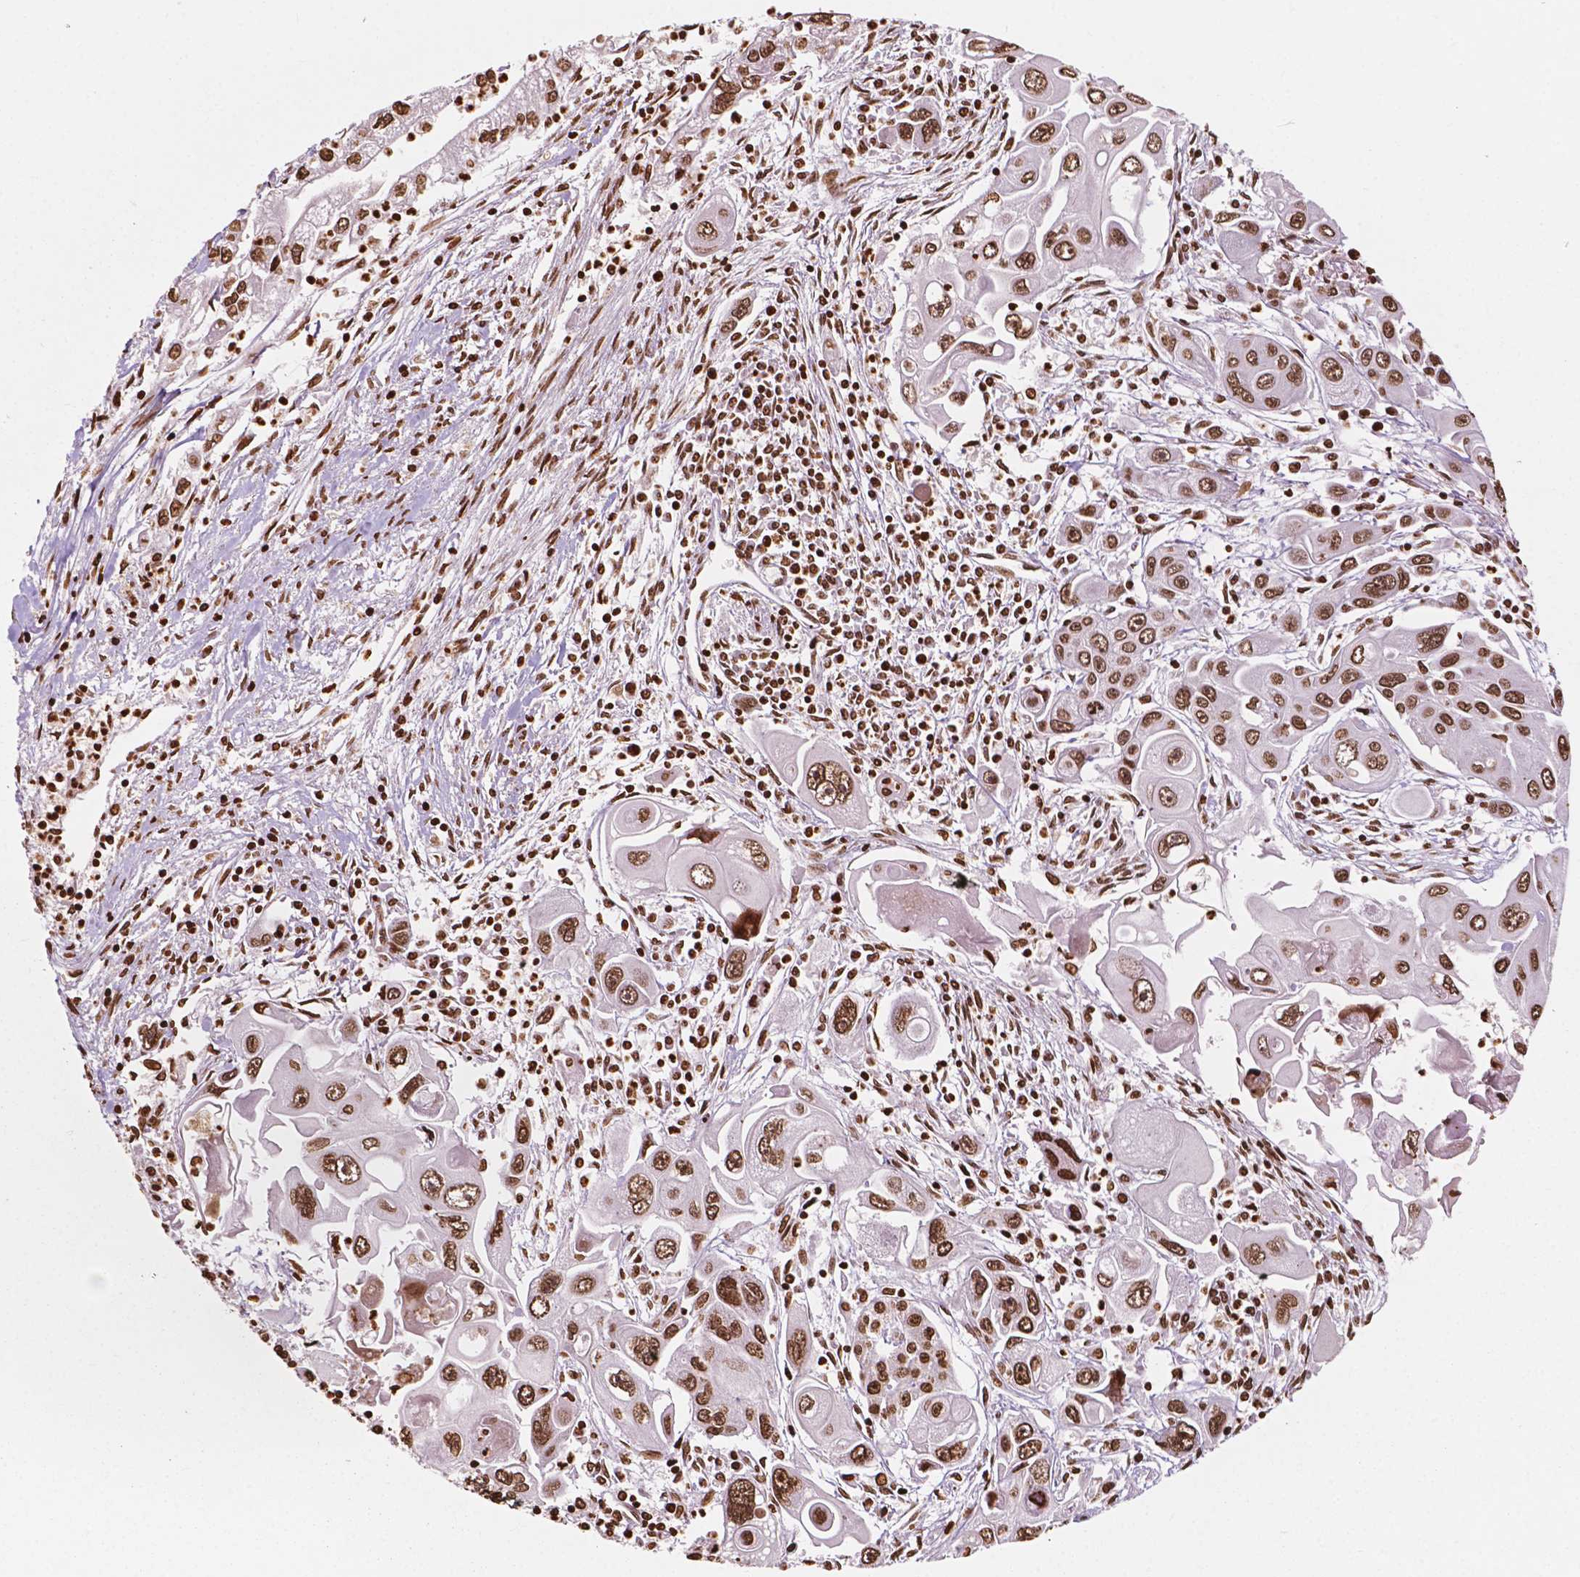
{"staining": {"intensity": "moderate", "quantity": ">75%", "location": "nuclear"}, "tissue": "pancreatic cancer", "cell_type": "Tumor cells", "image_type": "cancer", "snomed": [{"axis": "morphology", "description": "Adenocarcinoma, NOS"}, {"axis": "topography", "description": "Pancreas"}], "caption": "A medium amount of moderate nuclear expression is identified in about >75% of tumor cells in pancreatic cancer tissue. The staining was performed using DAB (3,3'-diaminobenzidine) to visualize the protein expression in brown, while the nuclei were stained in blue with hematoxylin (Magnification: 20x).", "gene": "H3C7", "patient": {"sex": "male", "age": 70}}